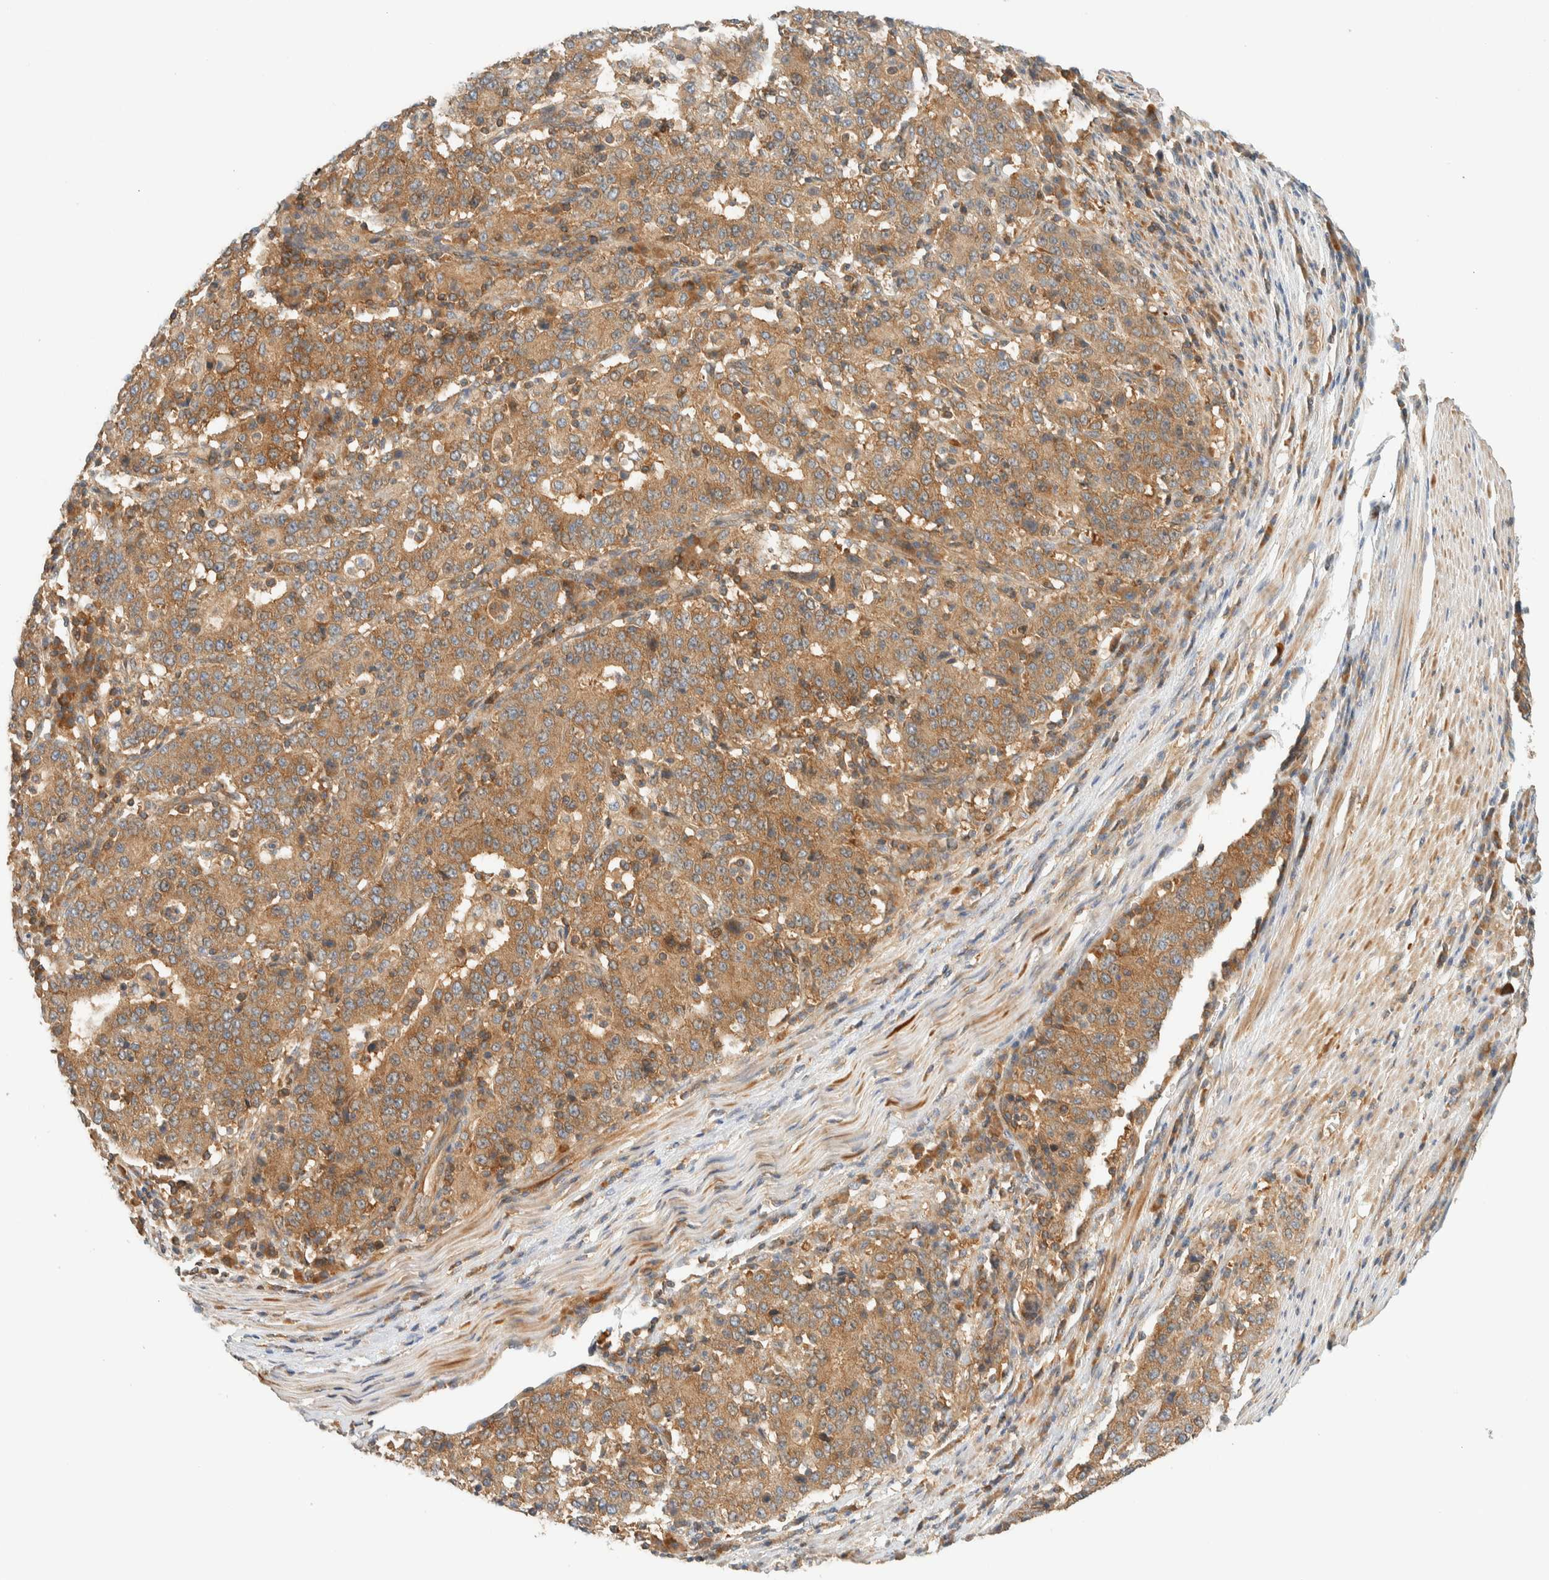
{"staining": {"intensity": "moderate", "quantity": ">75%", "location": "cytoplasmic/membranous"}, "tissue": "stomach cancer", "cell_type": "Tumor cells", "image_type": "cancer", "snomed": [{"axis": "morphology", "description": "Adenocarcinoma, NOS"}, {"axis": "topography", "description": "Stomach"}], "caption": "DAB (3,3'-diaminobenzidine) immunohistochemical staining of stomach adenocarcinoma demonstrates moderate cytoplasmic/membranous protein expression in about >75% of tumor cells. (DAB (3,3'-diaminobenzidine) IHC, brown staining for protein, blue staining for nuclei).", "gene": "ARFGEF1", "patient": {"sex": "male", "age": 59}}